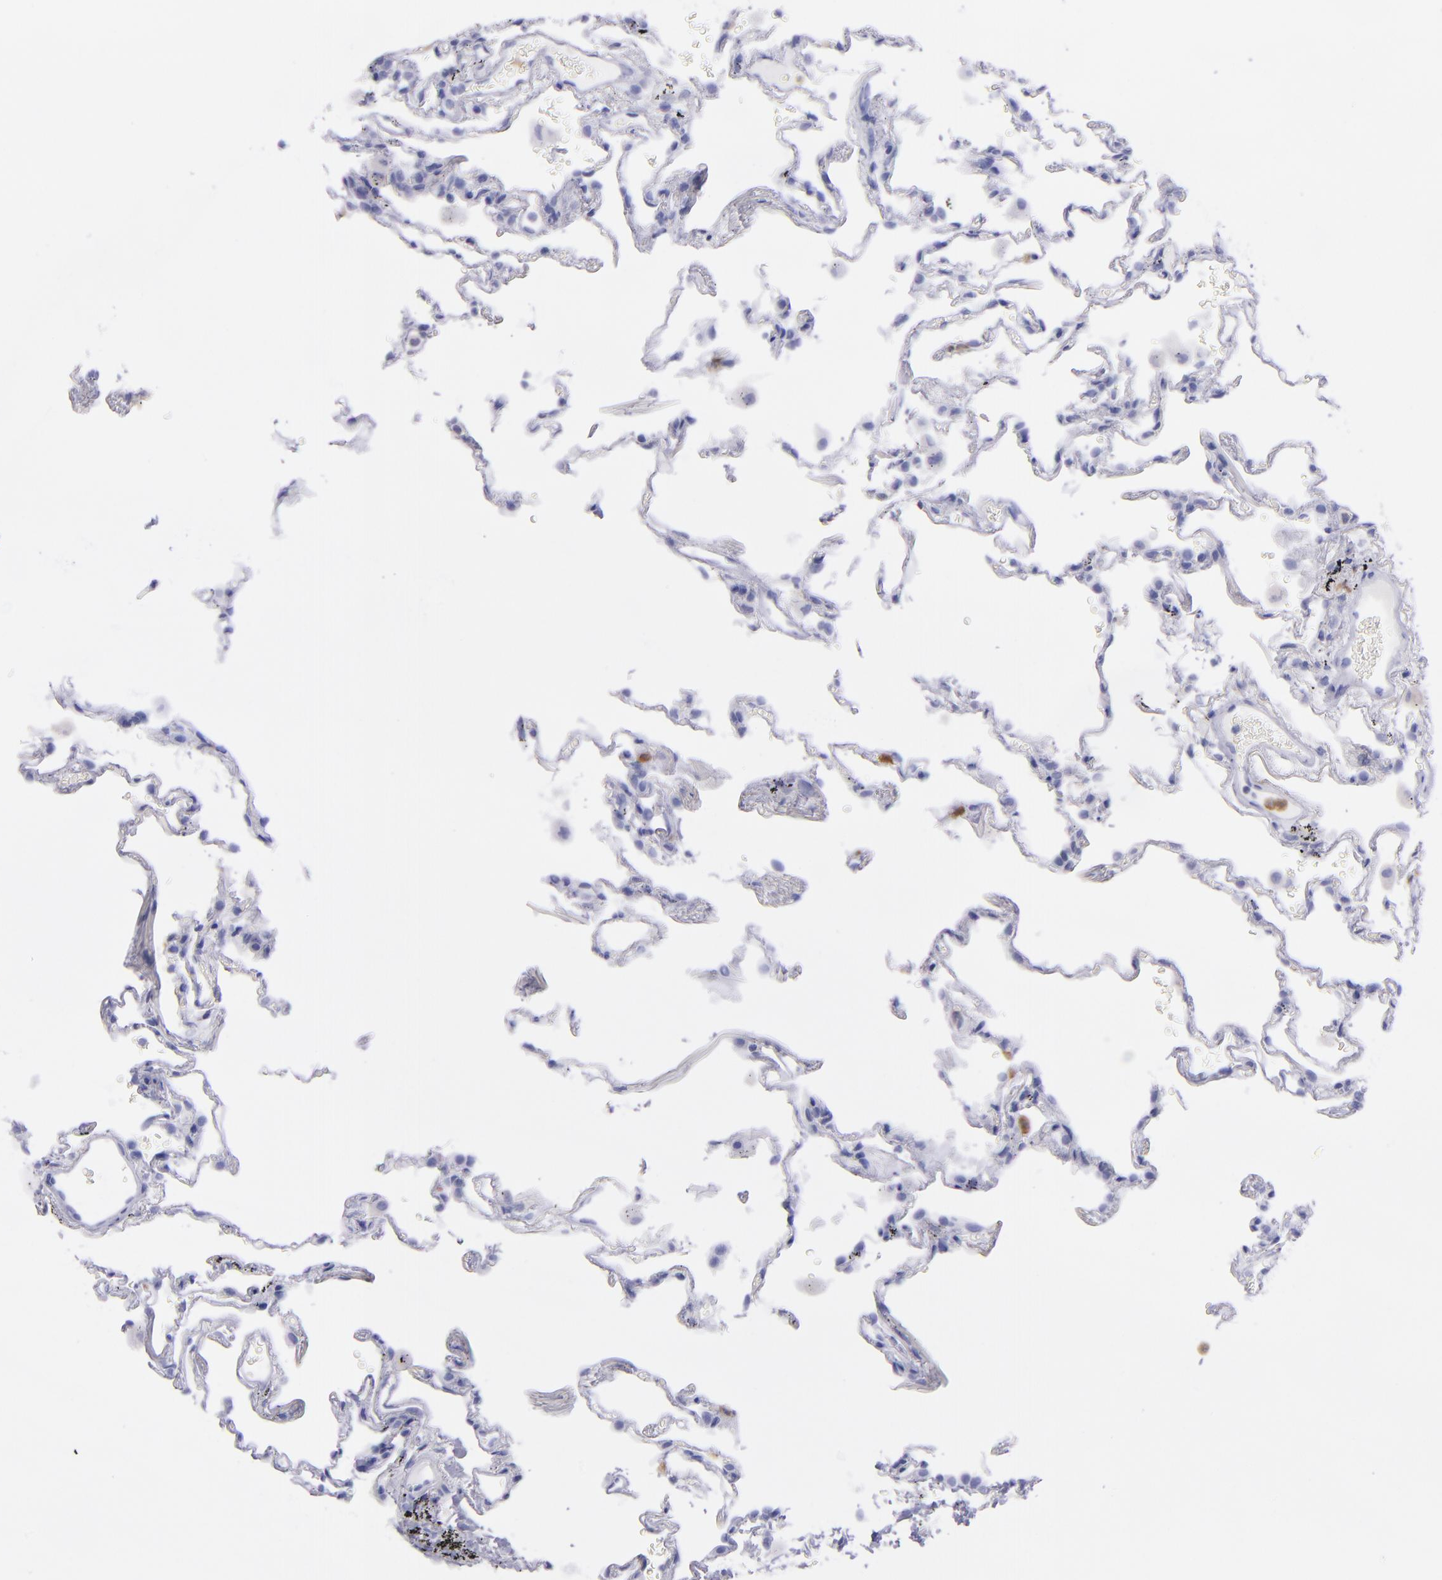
{"staining": {"intensity": "negative", "quantity": "none", "location": "none"}, "tissue": "lung", "cell_type": "Alveolar cells", "image_type": "normal", "snomed": [{"axis": "morphology", "description": "Normal tissue, NOS"}, {"axis": "morphology", "description": "Inflammation, NOS"}, {"axis": "topography", "description": "Lung"}], "caption": "DAB (3,3'-diaminobenzidine) immunohistochemical staining of benign lung exhibits no significant staining in alveolar cells.", "gene": "CR1", "patient": {"sex": "male", "age": 69}}